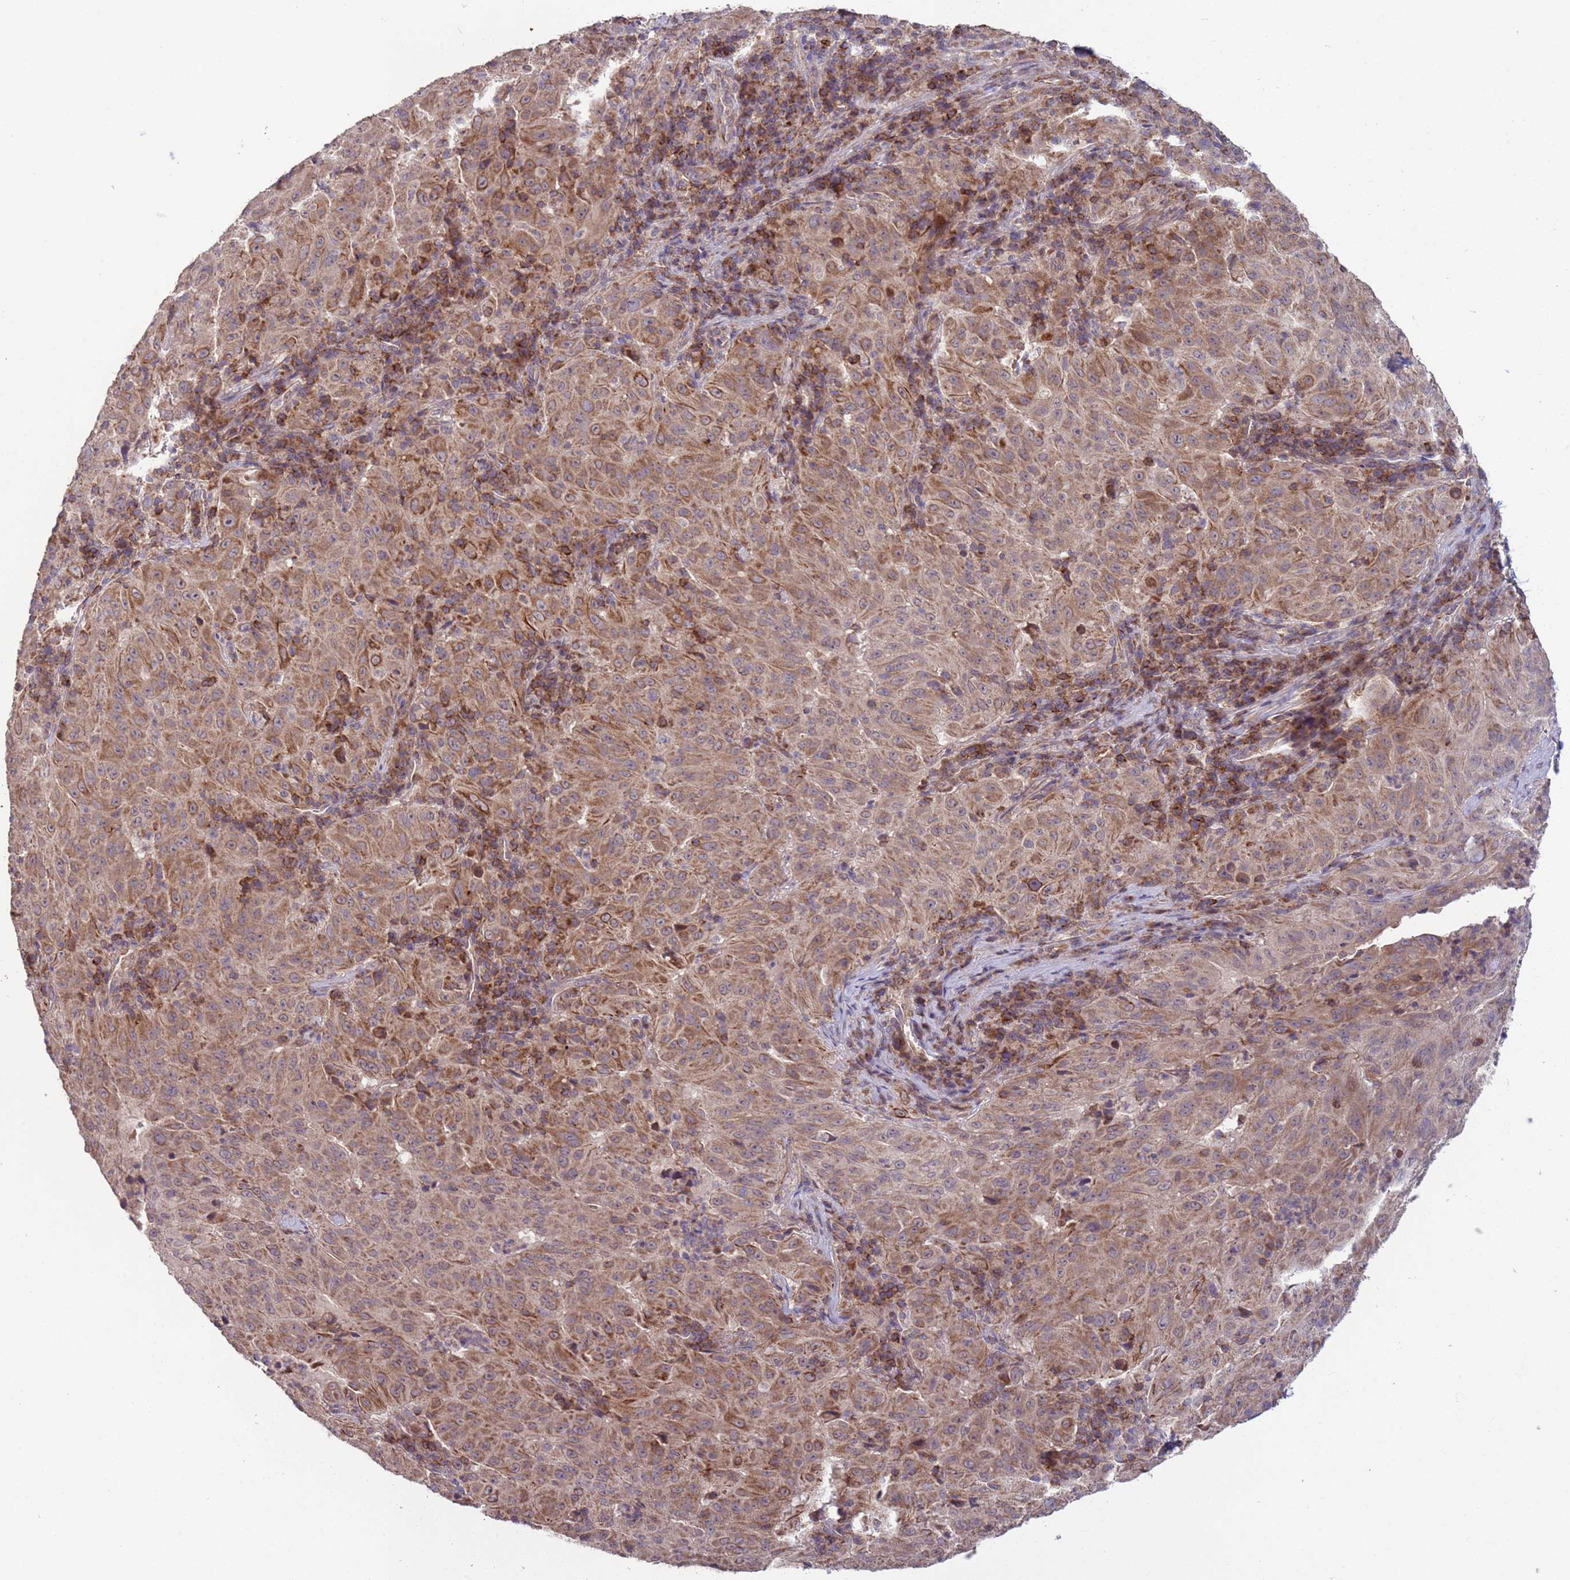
{"staining": {"intensity": "moderate", "quantity": ">75%", "location": "cytoplasmic/membranous"}, "tissue": "pancreatic cancer", "cell_type": "Tumor cells", "image_type": "cancer", "snomed": [{"axis": "morphology", "description": "Adenocarcinoma, NOS"}, {"axis": "topography", "description": "Pancreas"}], "caption": "A medium amount of moderate cytoplasmic/membranous staining is seen in about >75% of tumor cells in pancreatic cancer tissue.", "gene": "ACAD8", "patient": {"sex": "male", "age": 63}}